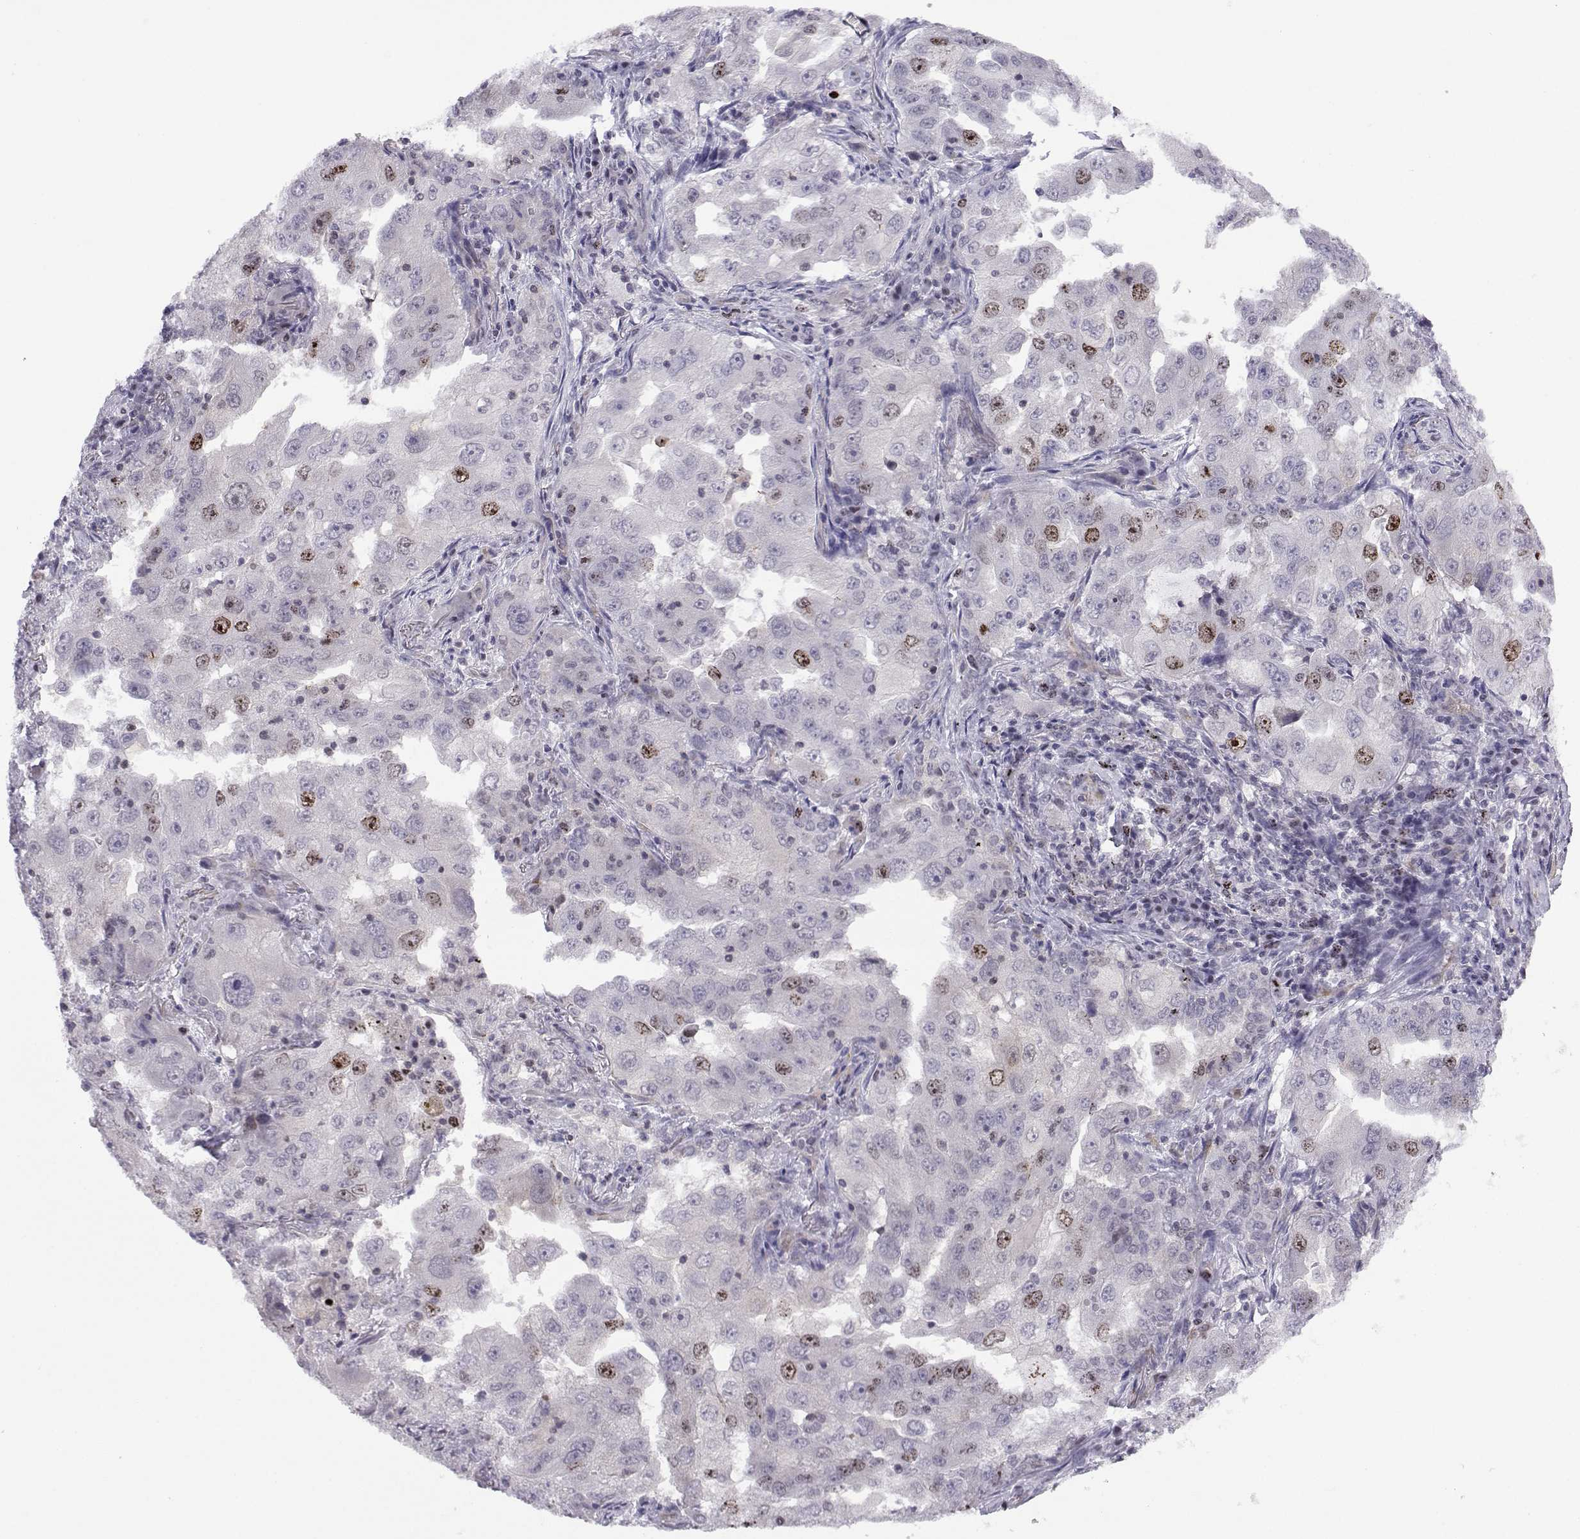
{"staining": {"intensity": "moderate", "quantity": "<25%", "location": "nuclear"}, "tissue": "lung cancer", "cell_type": "Tumor cells", "image_type": "cancer", "snomed": [{"axis": "morphology", "description": "Adenocarcinoma, NOS"}, {"axis": "topography", "description": "Lung"}], "caption": "An IHC photomicrograph of neoplastic tissue is shown. Protein staining in brown highlights moderate nuclear positivity in lung cancer (adenocarcinoma) within tumor cells.", "gene": "INCENP", "patient": {"sex": "female", "age": 61}}